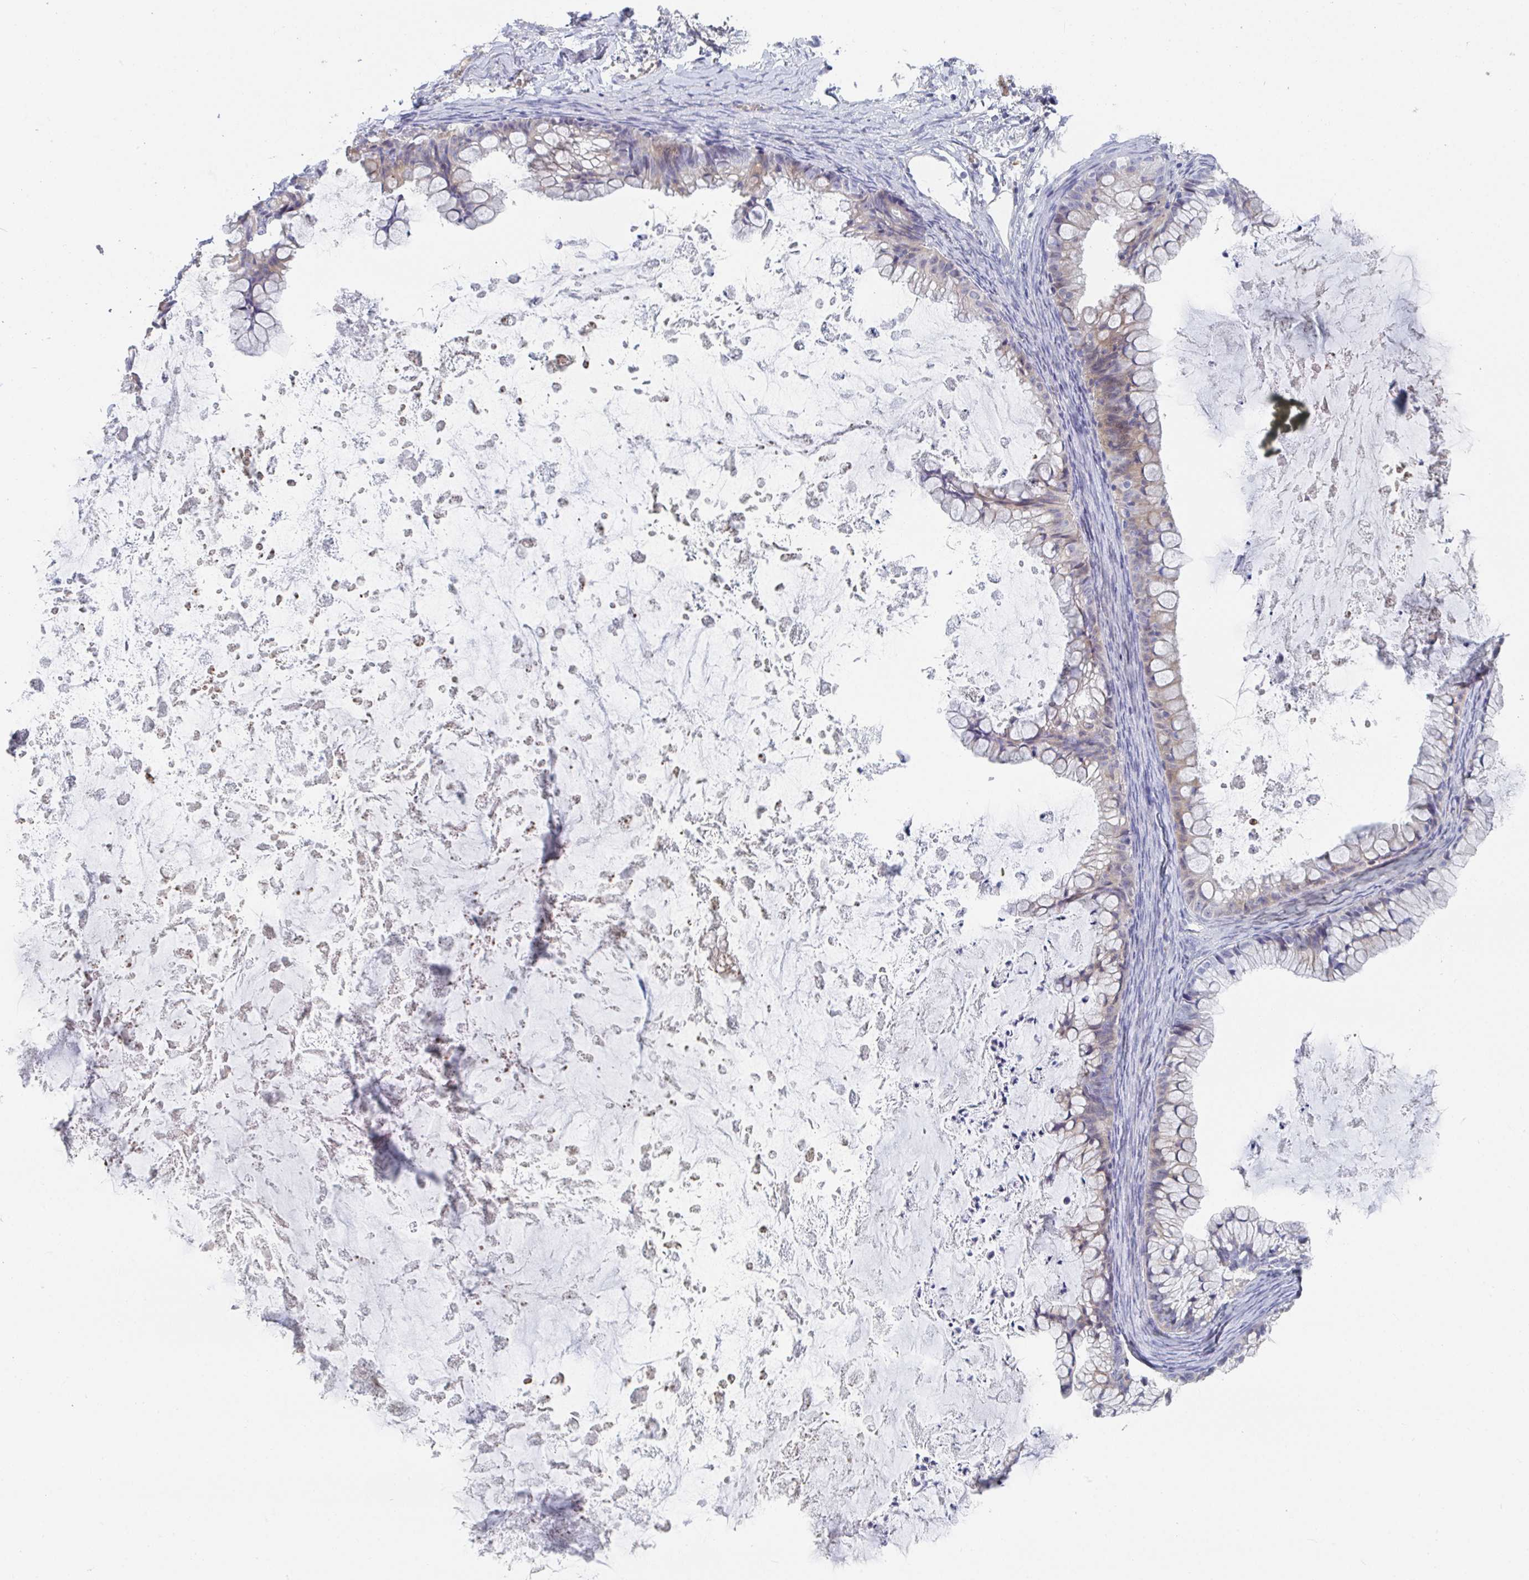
{"staining": {"intensity": "negative", "quantity": "none", "location": "none"}, "tissue": "ovarian cancer", "cell_type": "Tumor cells", "image_type": "cancer", "snomed": [{"axis": "morphology", "description": "Cystadenocarcinoma, mucinous, NOS"}, {"axis": "topography", "description": "Ovary"}], "caption": "Tumor cells are negative for brown protein staining in ovarian mucinous cystadenocarcinoma. Nuclei are stained in blue.", "gene": "ANO5", "patient": {"sex": "female", "age": 35}}